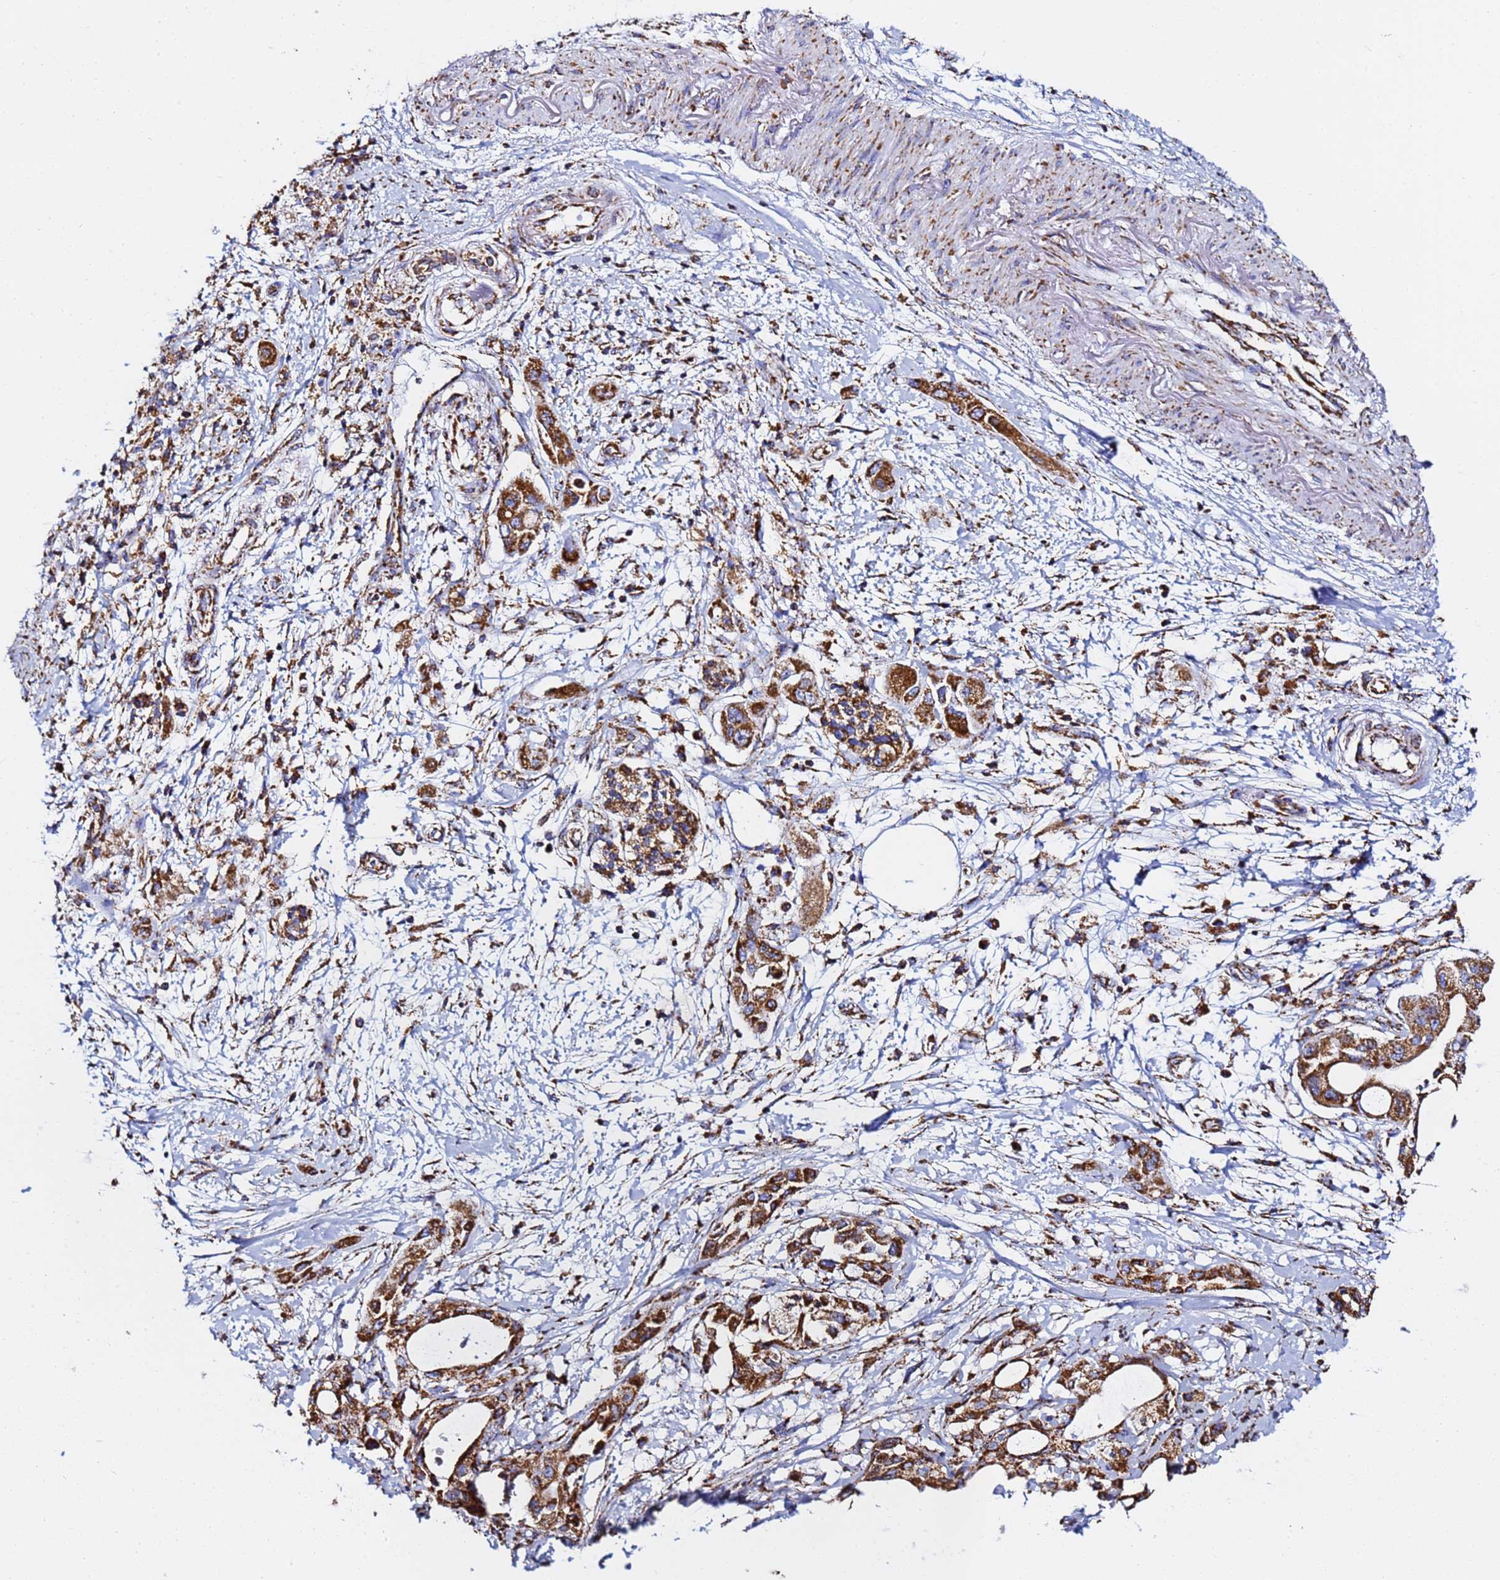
{"staining": {"intensity": "strong", "quantity": ">75%", "location": "cytoplasmic/membranous"}, "tissue": "pancreatic cancer", "cell_type": "Tumor cells", "image_type": "cancer", "snomed": [{"axis": "morphology", "description": "Adenocarcinoma, NOS"}, {"axis": "topography", "description": "Pancreas"}], "caption": "Adenocarcinoma (pancreatic) was stained to show a protein in brown. There is high levels of strong cytoplasmic/membranous staining in approximately >75% of tumor cells.", "gene": "PHB2", "patient": {"sex": "male", "age": 68}}